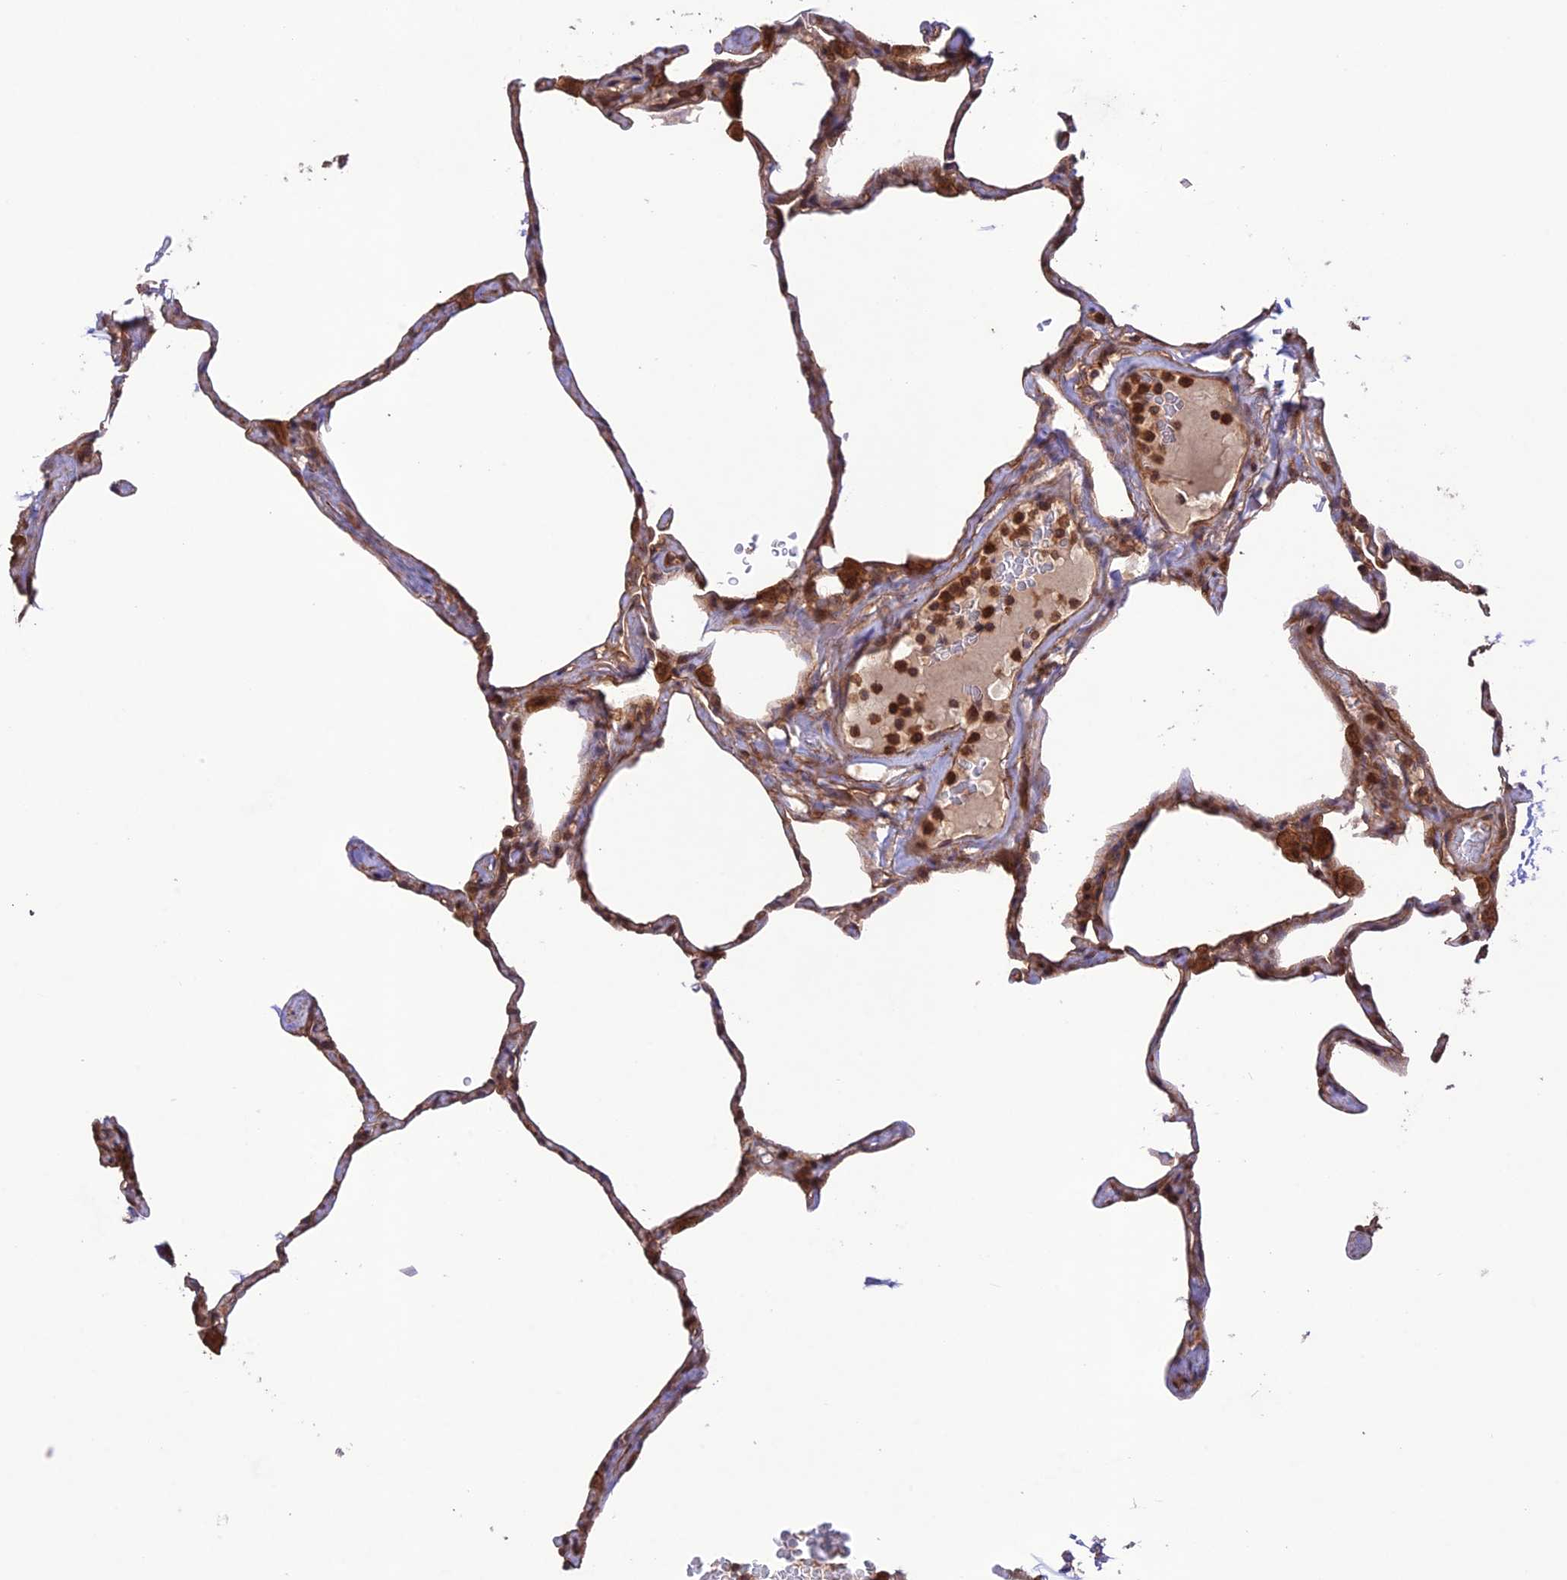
{"staining": {"intensity": "moderate", "quantity": ">75%", "location": "cytoplasmic/membranous"}, "tissue": "lung", "cell_type": "Alveolar cells", "image_type": "normal", "snomed": [{"axis": "morphology", "description": "Normal tissue, NOS"}, {"axis": "topography", "description": "Lung"}], "caption": "Immunohistochemistry (IHC) (DAB (3,3'-diaminobenzidine)) staining of normal lung demonstrates moderate cytoplasmic/membranous protein staining in about >75% of alveolar cells. (brown staining indicates protein expression, while blue staining denotes nuclei).", "gene": "FCHSD1", "patient": {"sex": "male", "age": 65}}